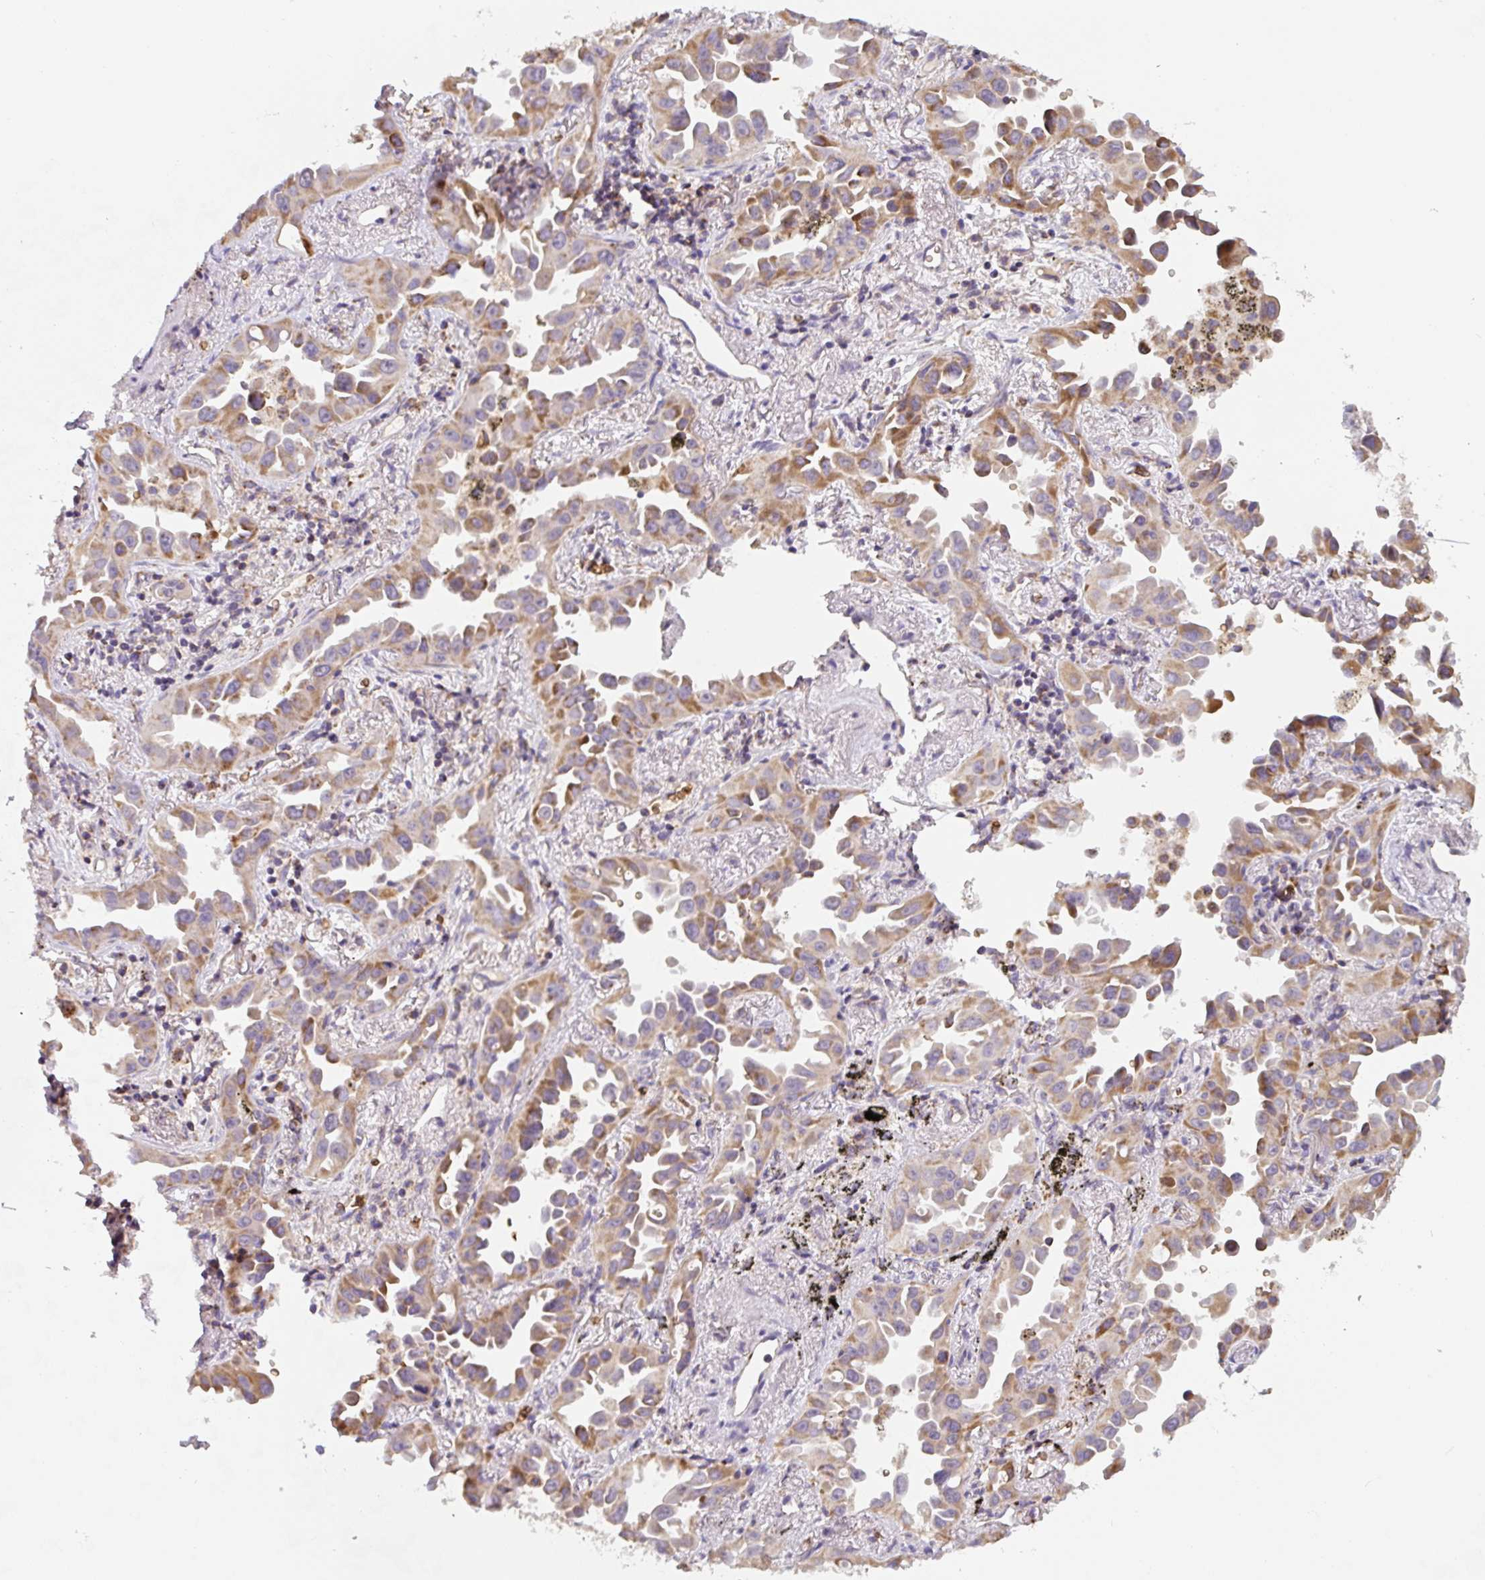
{"staining": {"intensity": "moderate", "quantity": ">75%", "location": "cytoplasmic/membranous"}, "tissue": "lung cancer", "cell_type": "Tumor cells", "image_type": "cancer", "snomed": [{"axis": "morphology", "description": "Adenocarcinoma, NOS"}, {"axis": "topography", "description": "Lung"}], "caption": "Human lung cancer stained with a brown dye displays moderate cytoplasmic/membranous positive positivity in approximately >75% of tumor cells.", "gene": "MT-CO2", "patient": {"sex": "male", "age": 68}}